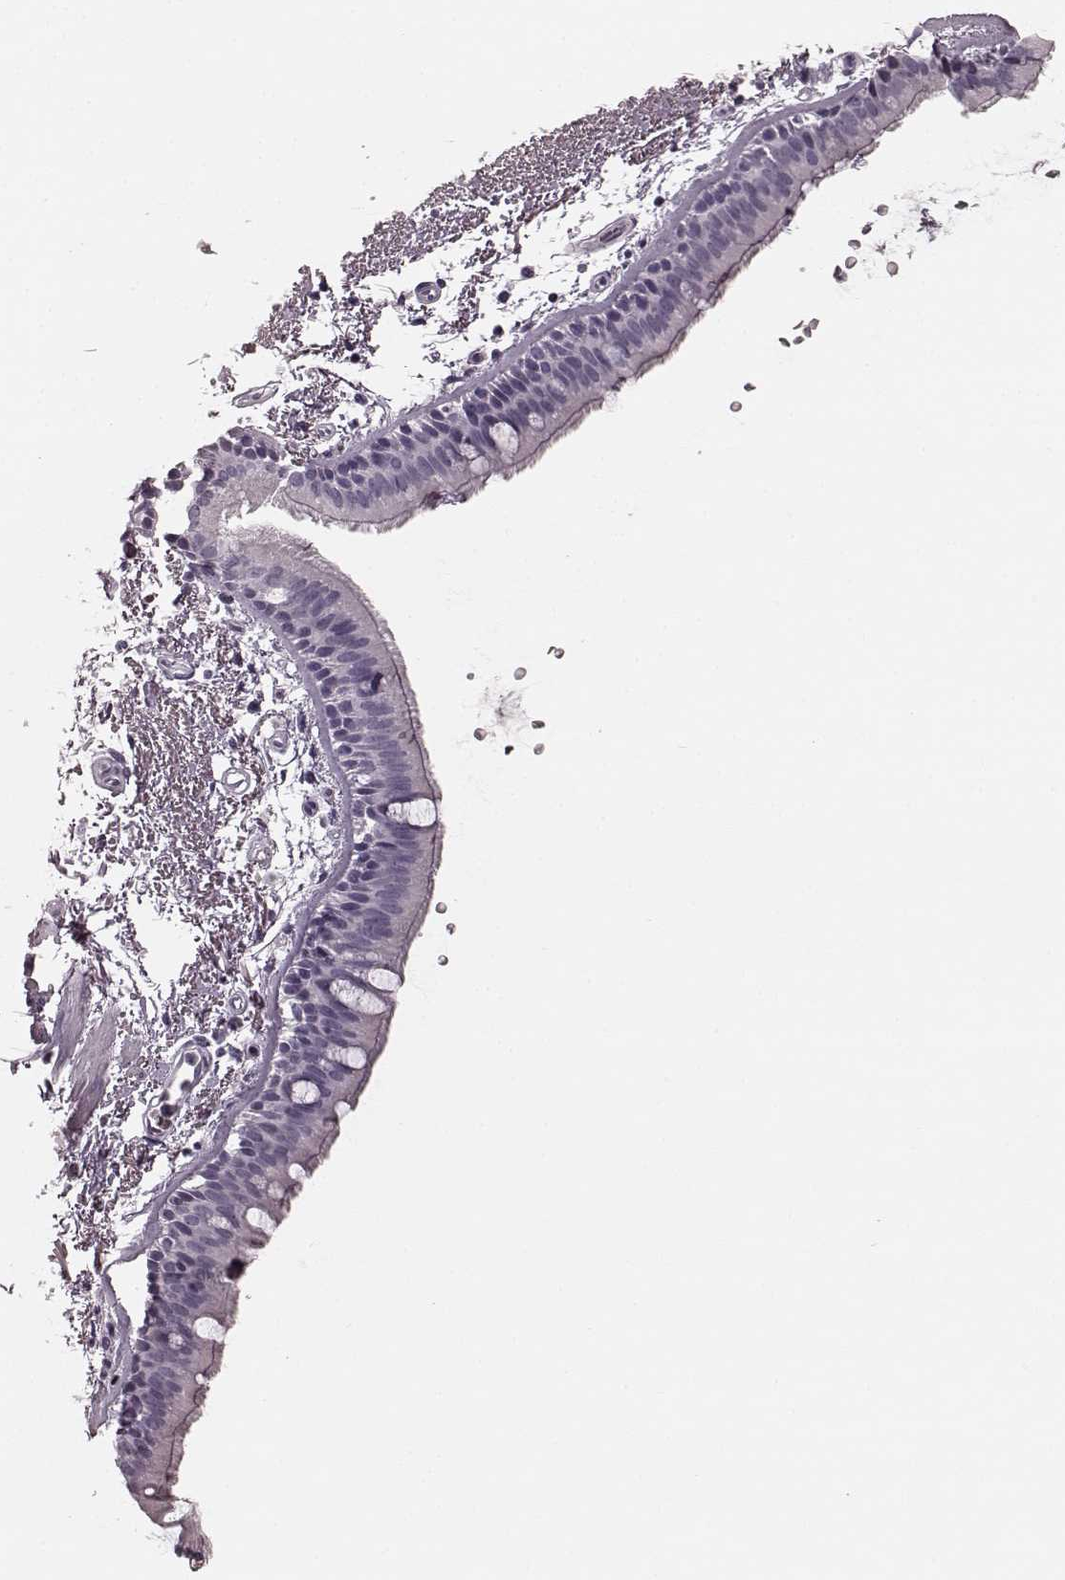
{"staining": {"intensity": "negative", "quantity": "none", "location": "none"}, "tissue": "bronchus", "cell_type": "Respiratory epithelial cells", "image_type": "normal", "snomed": [{"axis": "morphology", "description": "Normal tissue, NOS"}, {"axis": "topography", "description": "Lymph node"}, {"axis": "topography", "description": "Bronchus"}], "caption": "Human bronchus stained for a protein using immunohistochemistry displays no positivity in respiratory epithelial cells.", "gene": "TRPM1", "patient": {"sex": "female", "age": 70}}